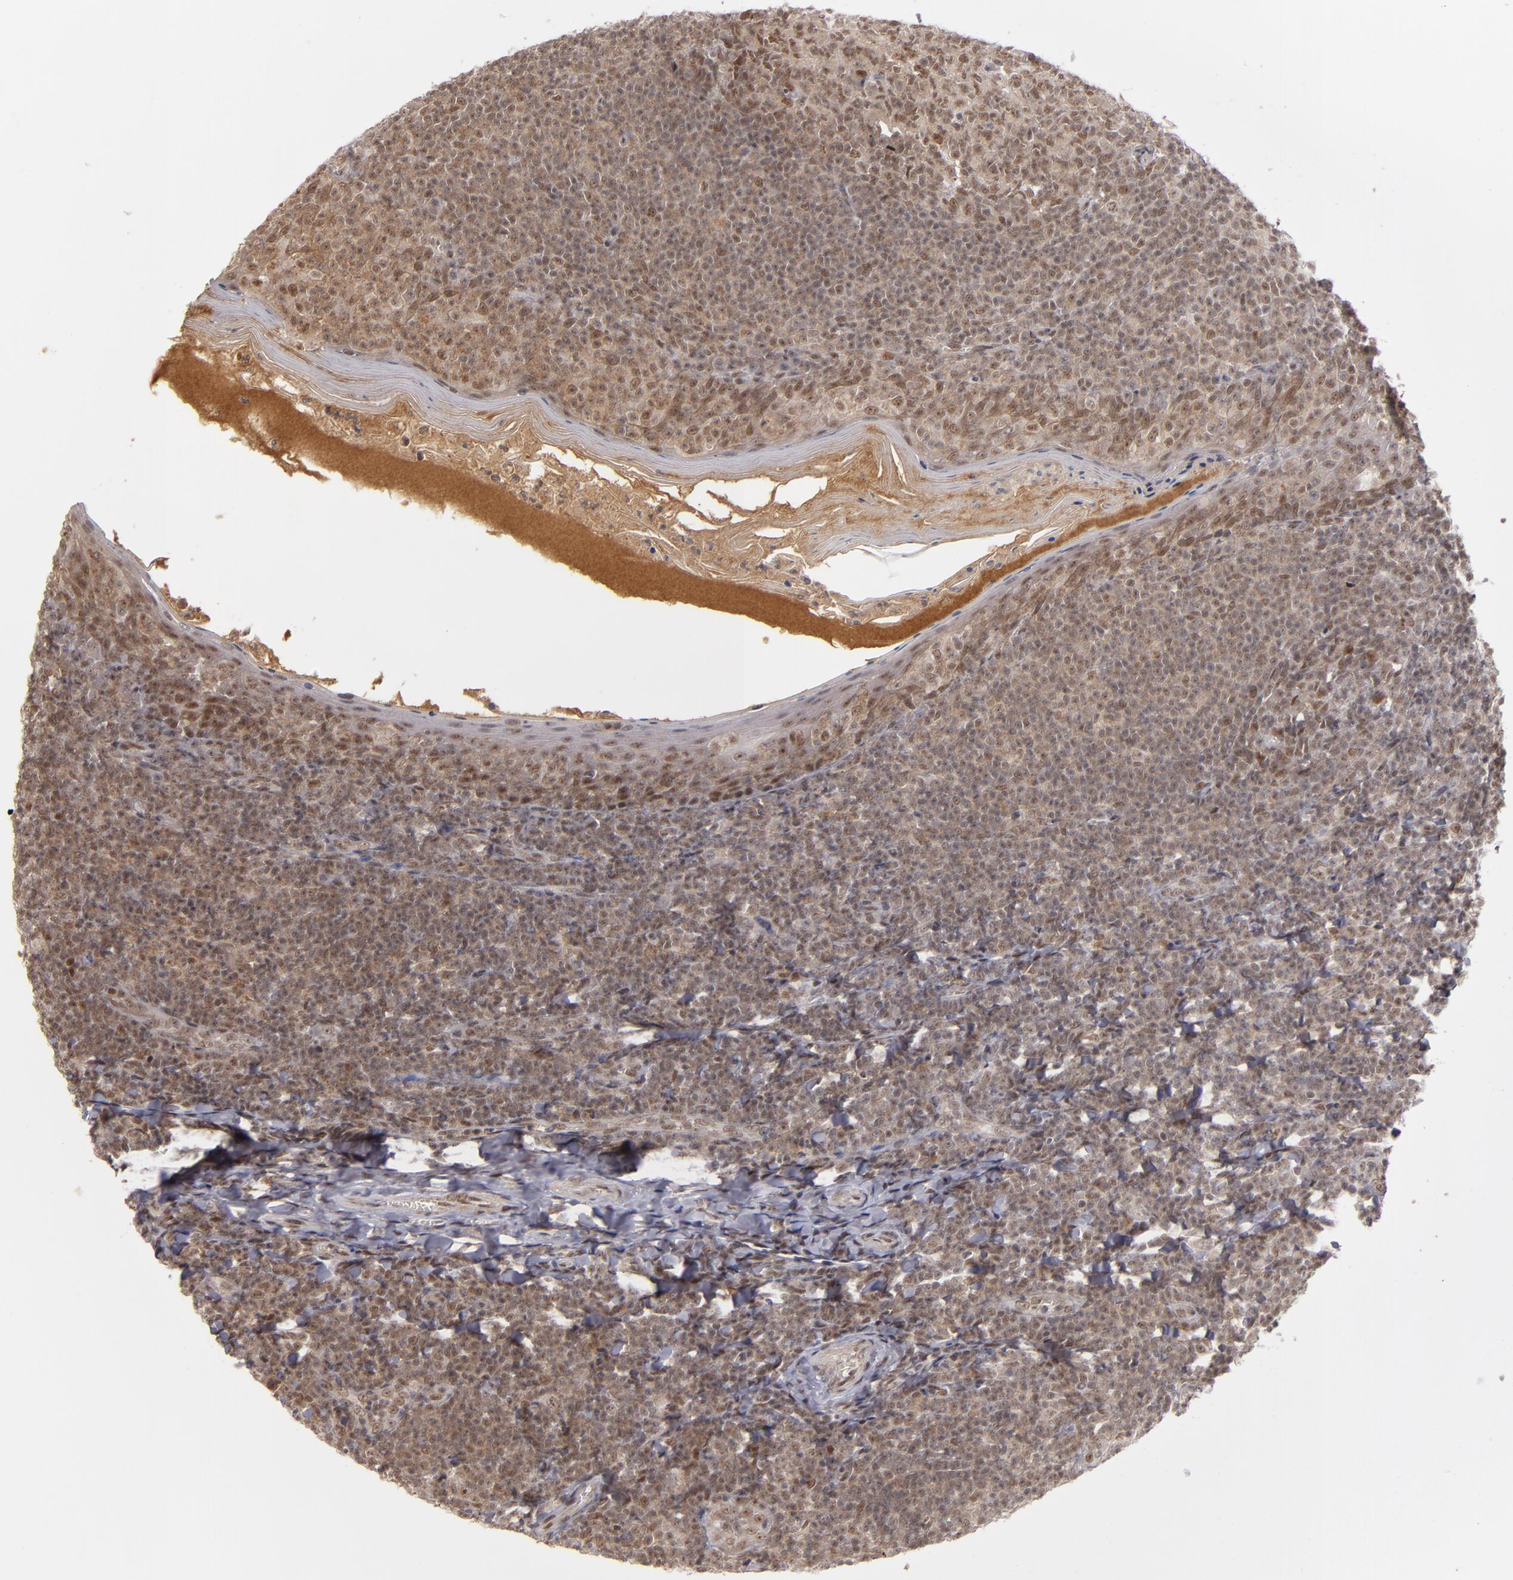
{"staining": {"intensity": "weak", "quantity": "25%-75%", "location": "cytoplasmic/membranous,nuclear"}, "tissue": "tonsil", "cell_type": "Germinal center cells", "image_type": "normal", "snomed": [{"axis": "morphology", "description": "Normal tissue, NOS"}, {"axis": "topography", "description": "Tonsil"}], "caption": "High-power microscopy captured an immunohistochemistry (IHC) micrograph of benign tonsil, revealing weak cytoplasmic/membranous,nuclear expression in about 25%-75% of germinal center cells.", "gene": "ZNF234", "patient": {"sex": "male", "age": 31}}